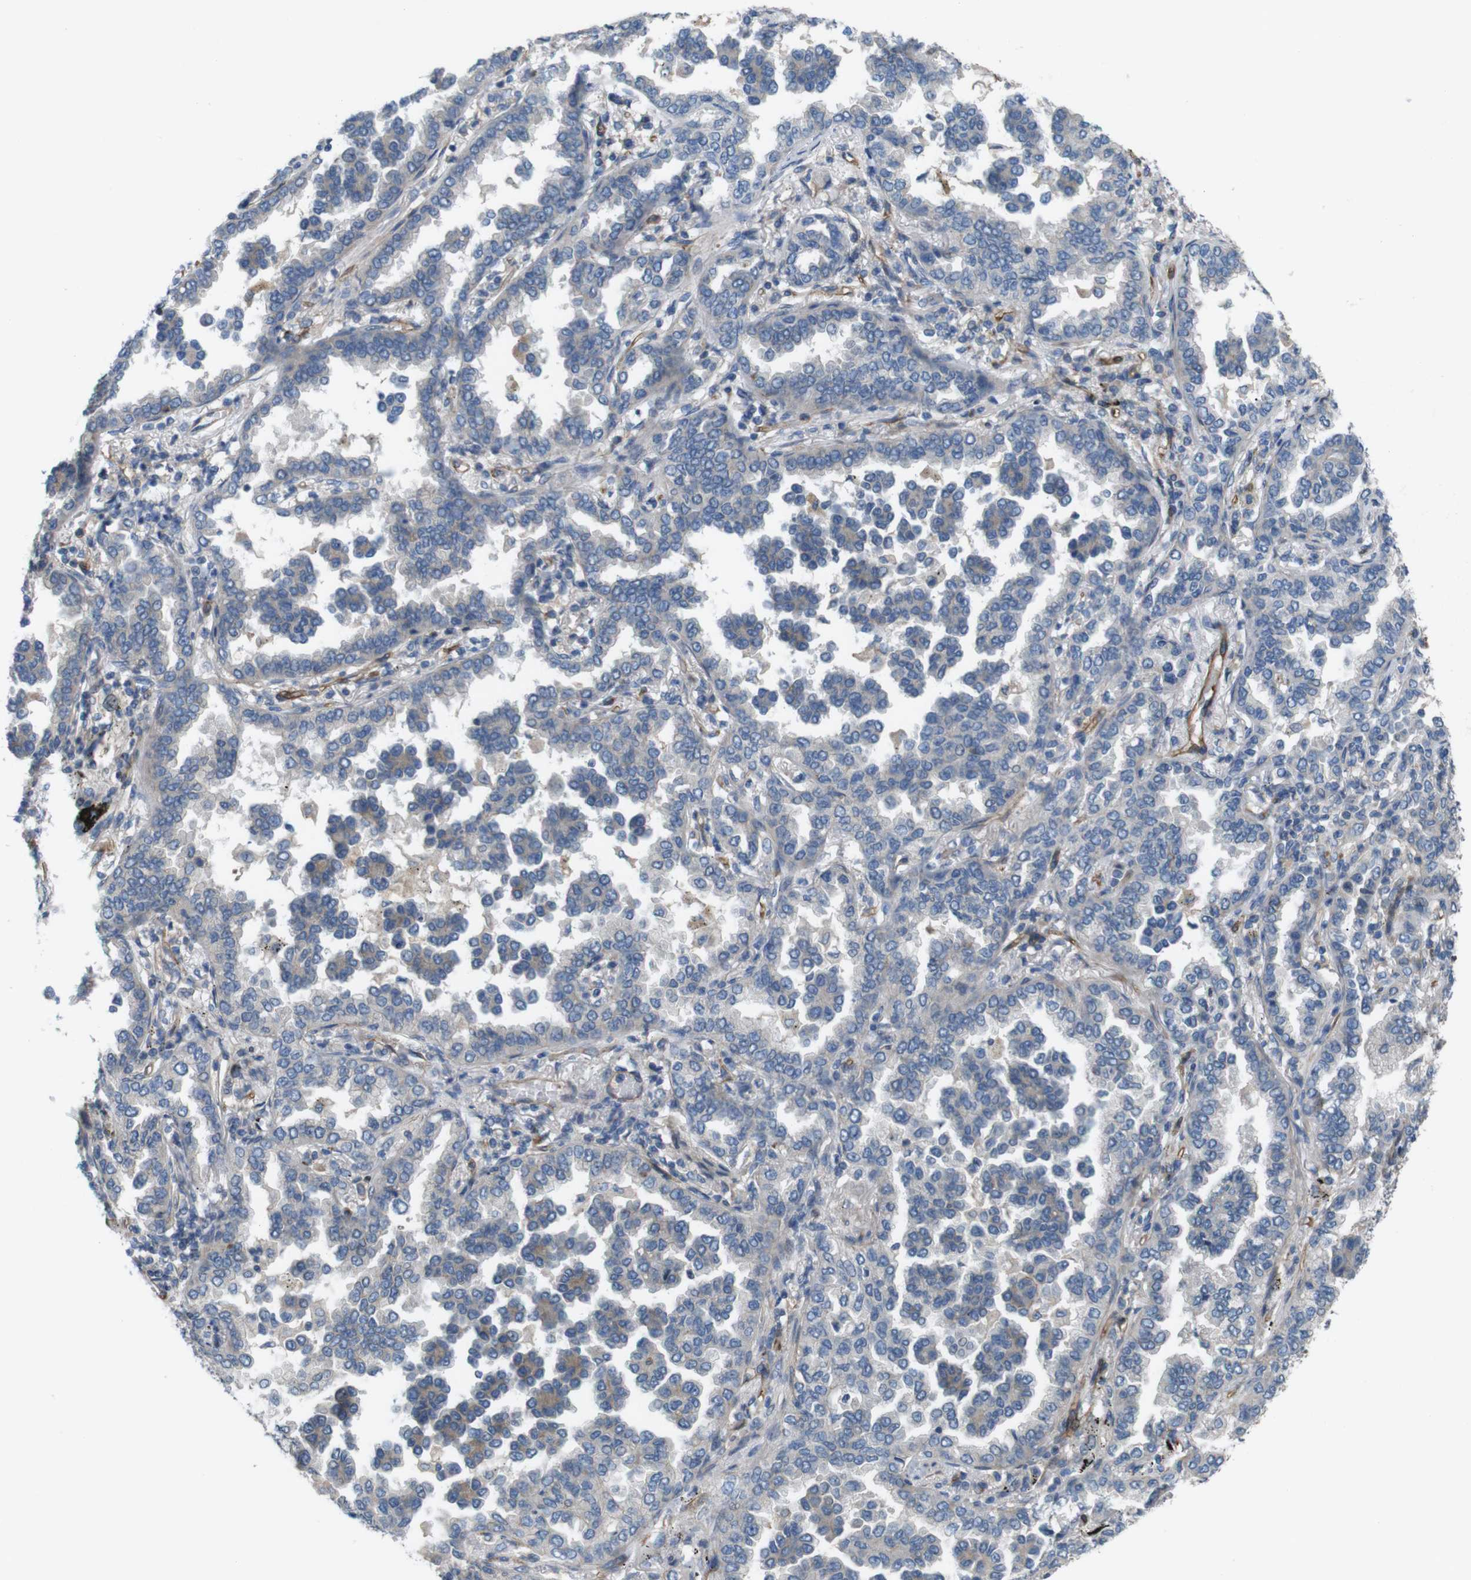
{"staining": {"intensity": "weak", "quantity": "25%-75%", "location": "cytoplasmic/membranous"}, "tissue": "lung cancer", "cell_type": "Tumor cells", "image_type": "cancer", "snomed": [{"axis": "morphology", "description": "Normal tissue, NOS"}, {"axis": "morphology", "description": "Adenocarcinoma, NOS"}, {"axis": "topography", "description": "Lung"}], "caption": "Immunohistochemistry (IHC) image of neoplastic tissue: human lung cancer stained using immunohistochemistry (IHC) exhibits low levels of weak protein expression localized specifically in the cytoplasmic/membranous of tumor cells, appearing as a cytoplasmic/membranous brown color.", "gene": "BVES", "patient": {"sex": "male", "age": 59}}